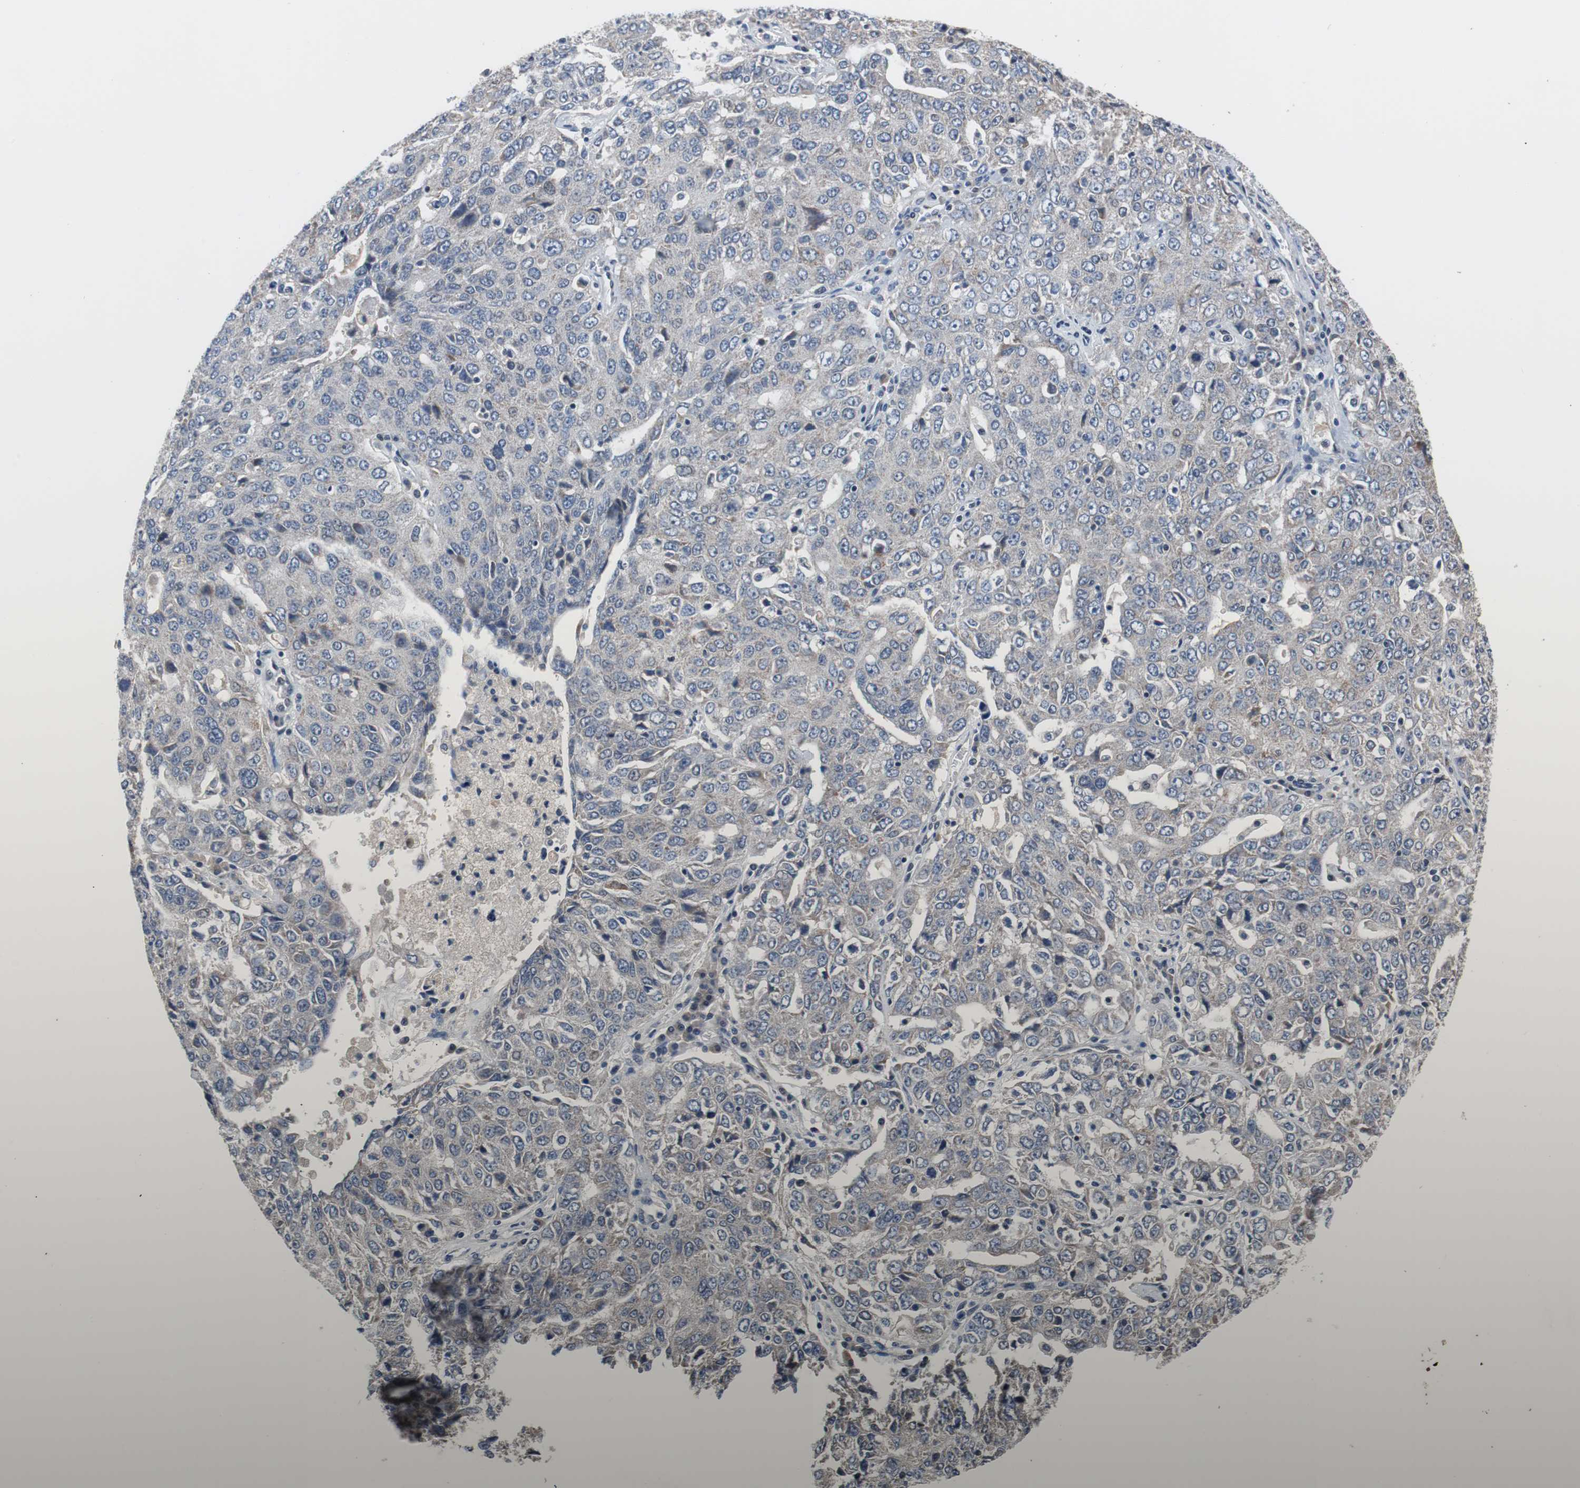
{"staining": {"intensity": "weak", "quantity": "<25%", "location": "cytoplasmic/membranous"}, "tissue": "ovarian cancer", "cell_type": "Tumor cells", "image_type": "cancer", "snomed": [{"axis": "morphology", "description": "Carcinoma, endometroid"}, {"axis": "topography", "description": "Ovary"}], "caption": "The photomicrograph reveals no staining of tumor cells in endometroid carcinoma (ovarian). (Brightfield microscopy of DAB (3,3'-diaminobenzidine) immunohistochemistry at high magnification).", "gene": "TP63", "patient": {"sex": "female", "age": 62}}